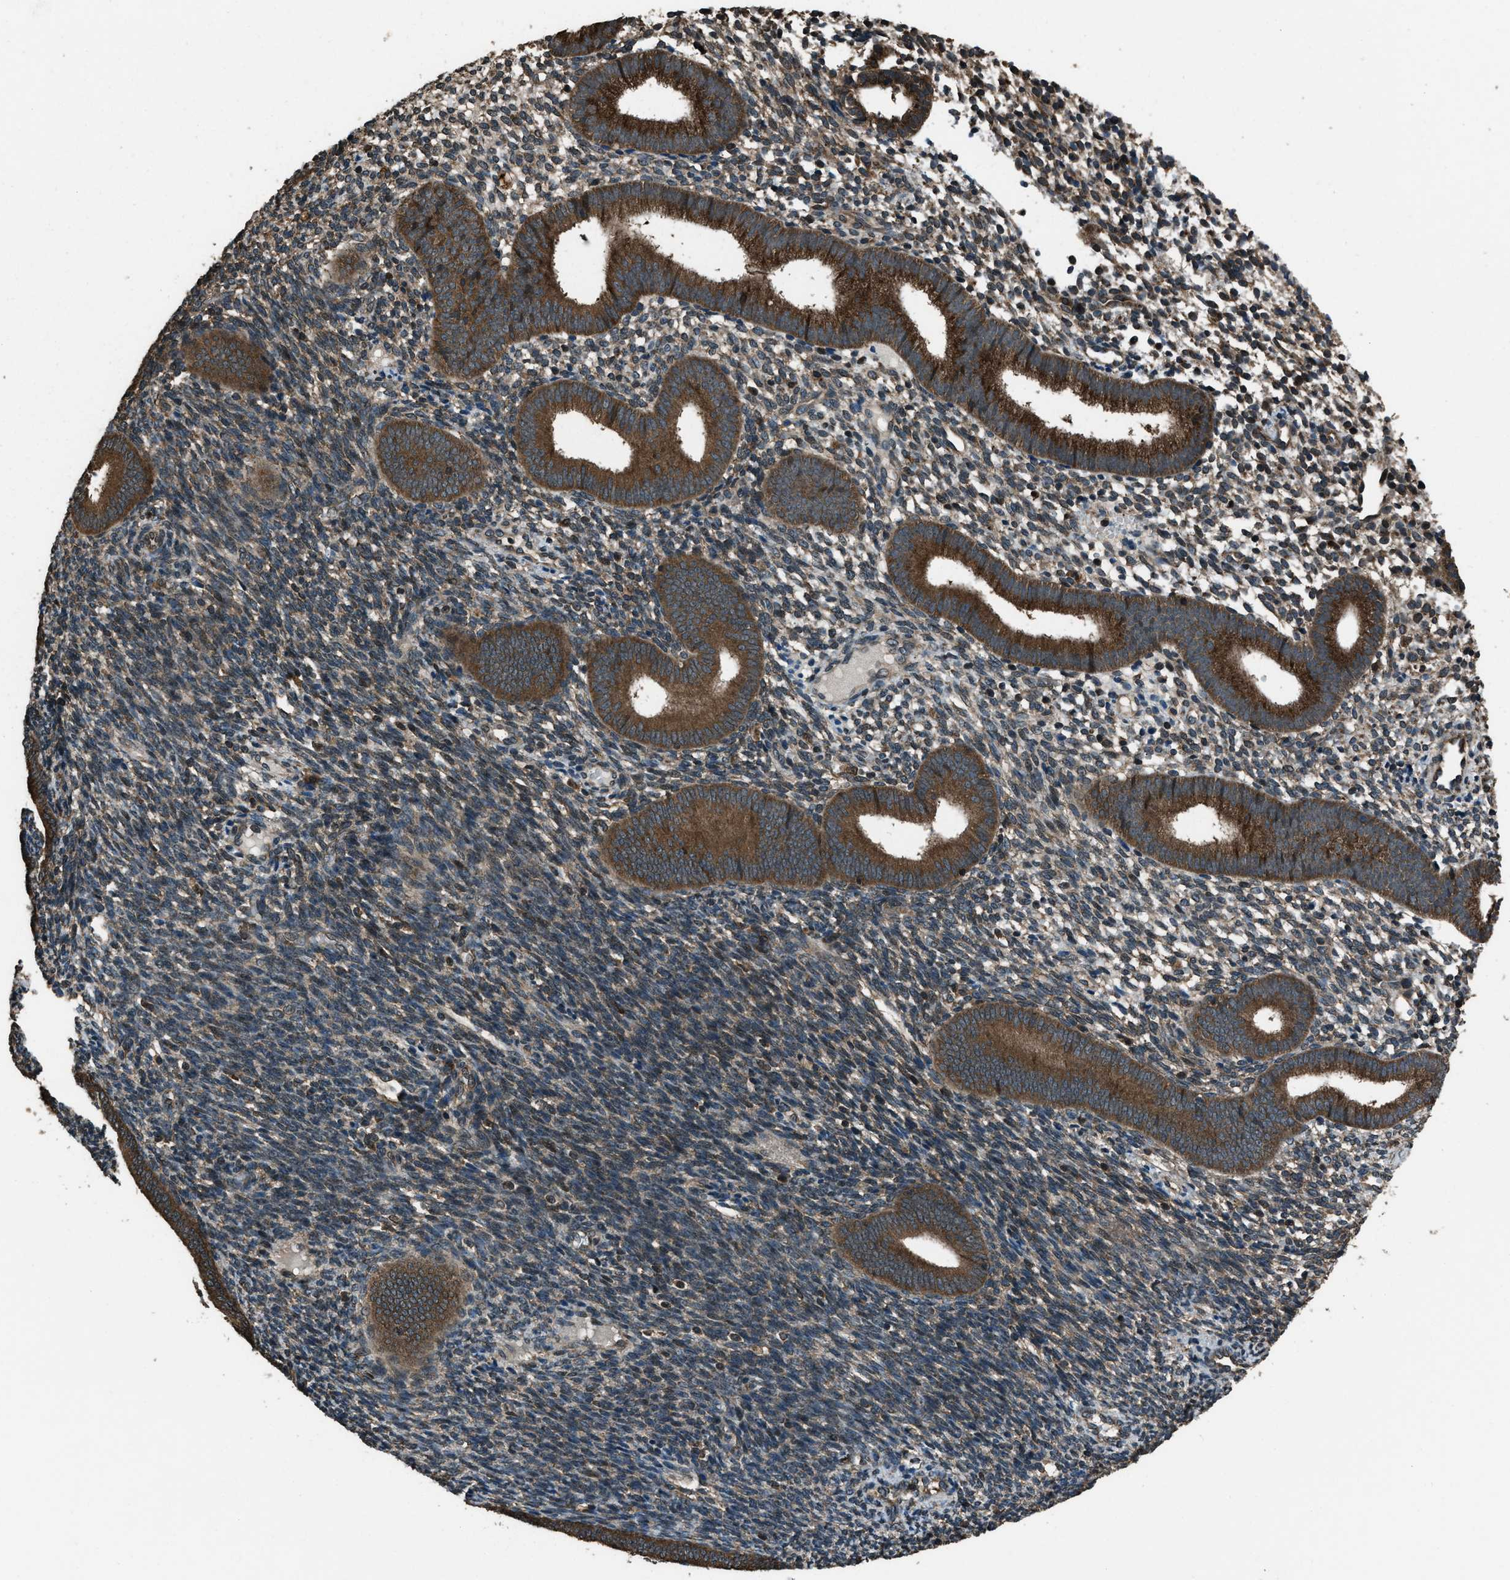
{"staining": {"intensity": "moderate", "quantity": ">75%", "location": "cytoplasmic/membranous"}, "tissue": "endometrium", "cell_type": "Cells in endometrial stroma", "image_type": "normal", "snomed": [{"axis": "morphology", "description": "Normal tissue, NOS"}, {"axis": "topography", "description": "Uterus"}, {"axis": "topography", "description": "Endometrium"}], "caption": "DAB (3,3'-diaminobenzidine) immunohistochemical staining of normal human endometrium shows moderate cytoplasmic/membranous protein expression in about >75% of cells in endometrial stroma. The staining was performed using DAB (3,3'-diaminobenzidine), with brown indicating positive protein expression. Nuclei are stained blue with hematoxylin.", "gene": "TRIM4", "patient": {"sex": "female", "age": 33}}